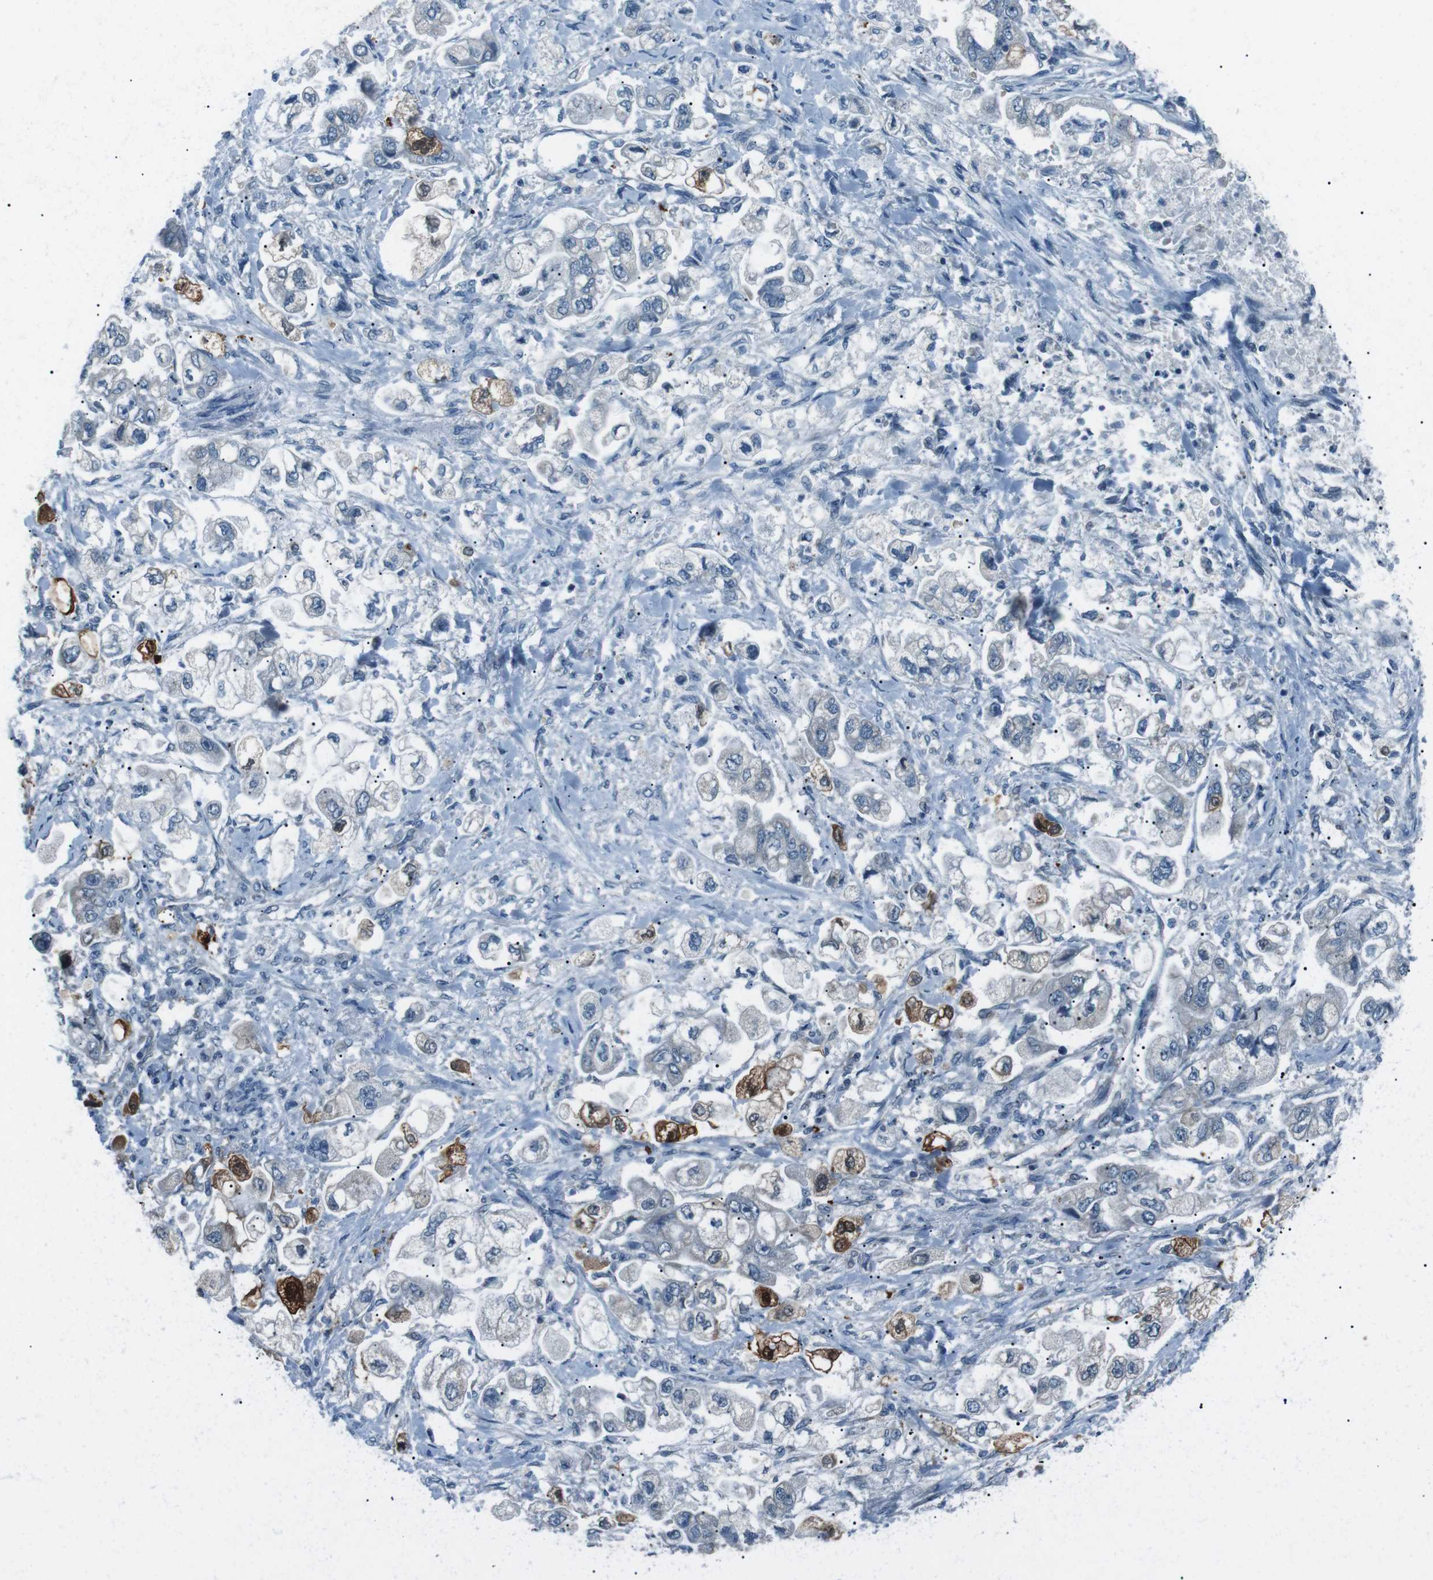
{"staining": {"intensity": "strong", "quantity": "<25%", "location": "cytoplasmic/membranous,nuclear"}, "tissue": "stomach cancer", "cell_type": "Tumor cells", "image_type": "cancer", "snomed": [{"axis": "morphology", "description": "Normal tissue, NOS"}, {"axis": "morphology", "description": "Adenocarcinoma, NOS"}, {"axis": "topography", "description": "Stomach"}], "caption": "Immunohistochemistry (DAB) staining of stomach cancer demonstrates strong cytoplasmic/membranous and nuclear protein staining in about <25% of tumor cells.", "gene": "SERPINB2", "patient": {"sex": "male", "age": 62}}